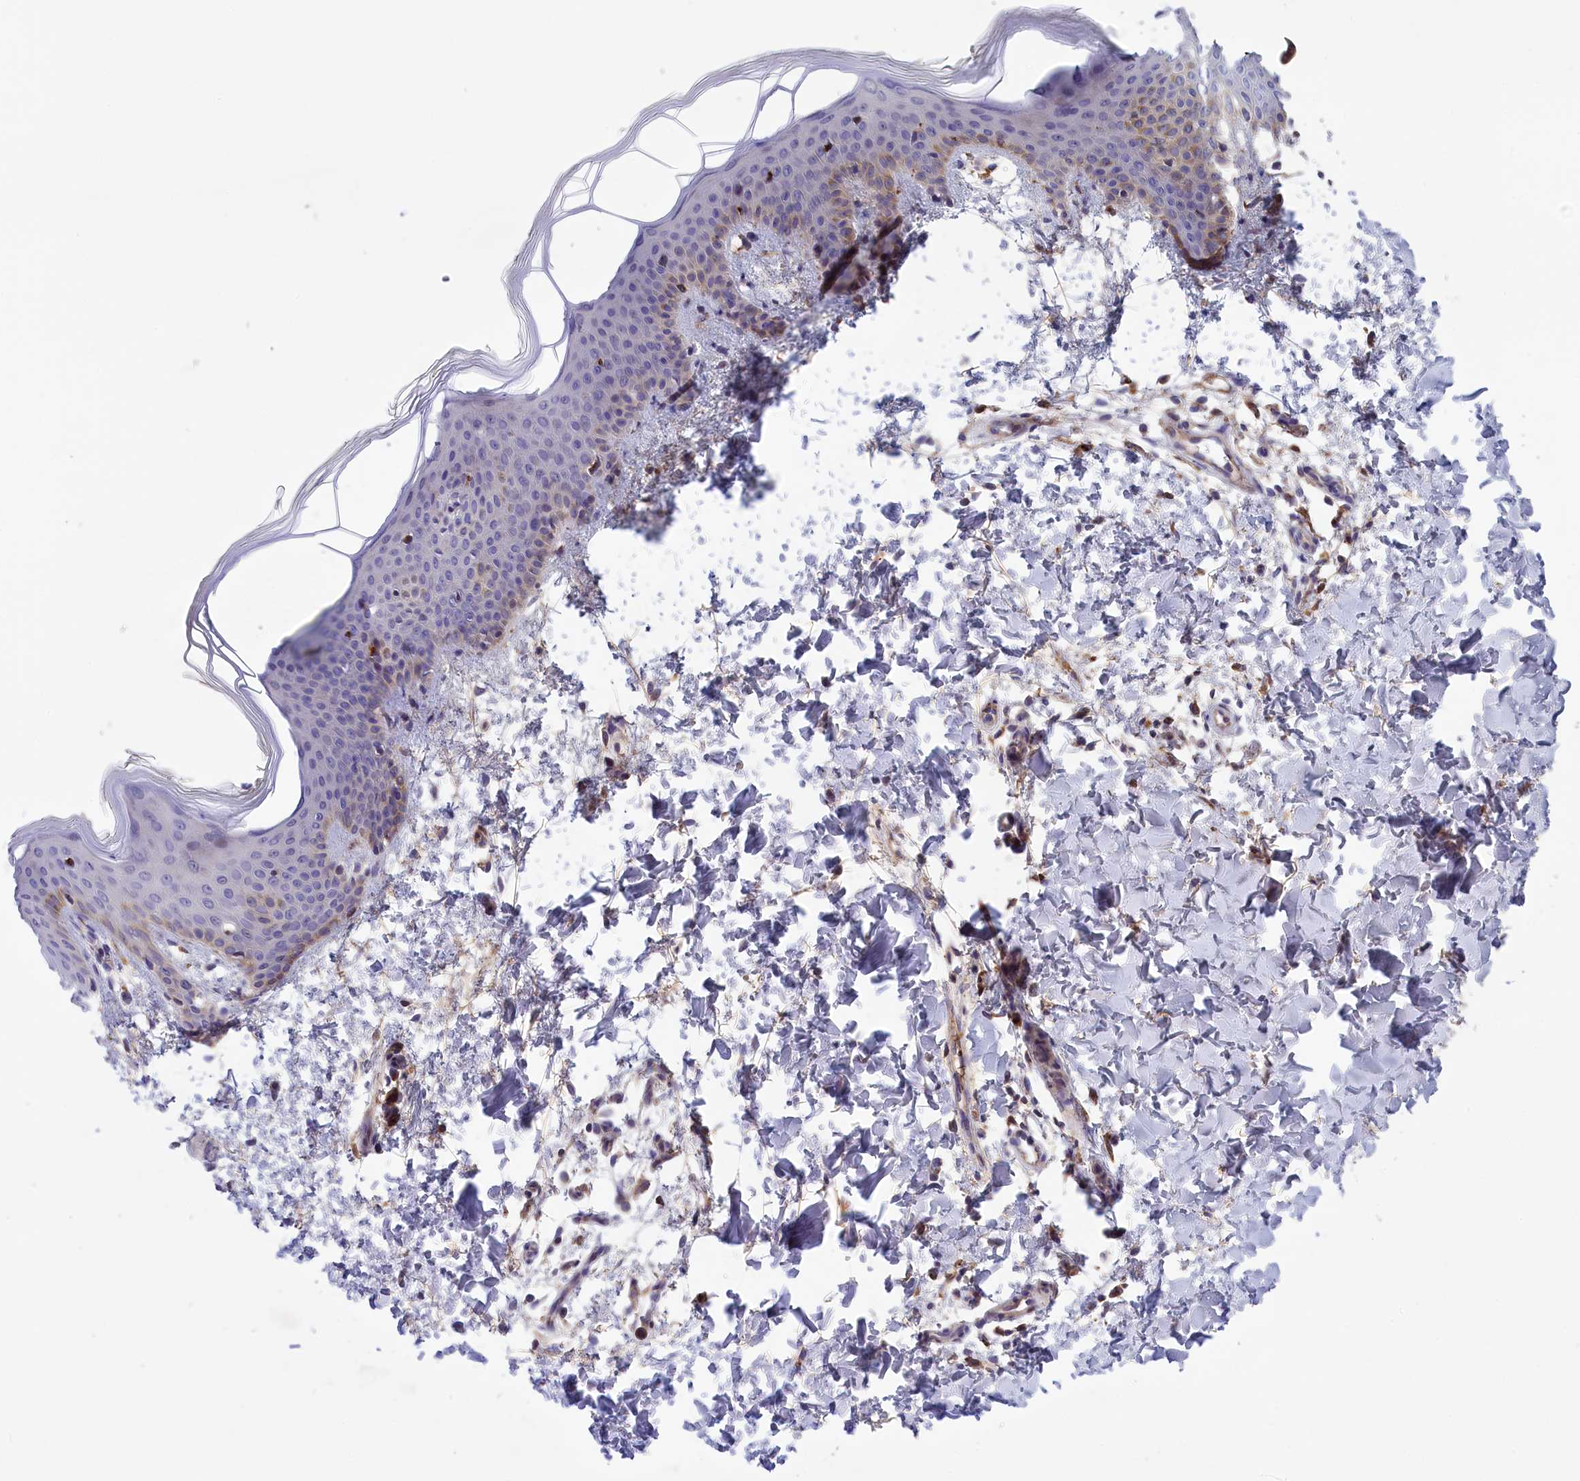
{"staining": {"intensity": "negative", "quantity": "none", "location": "none"}, "tissue": "skin", "cell_type": "Fibroblasts", "image_type": "normal", "snomed": [{"axis": "morphology", "description": "Normal tissue, NOS"}, {"axis": "topography", "description": "Skin"}], "caption": "Immunohistochemistry photomicrograph of normal skin: skin stained with DAB (3,3'-diaminobenzidine) reveals no significant protein expression in fibroblasts. The staining was performed using DAB (3,3'-diaminobenzidine) to visualize the protein expression in brown, while the nuclei were stained in blue with hematoxylin (Magnification: 20x).", "gene": "STYX", "patient": {"sex": "male", "age": 36}}